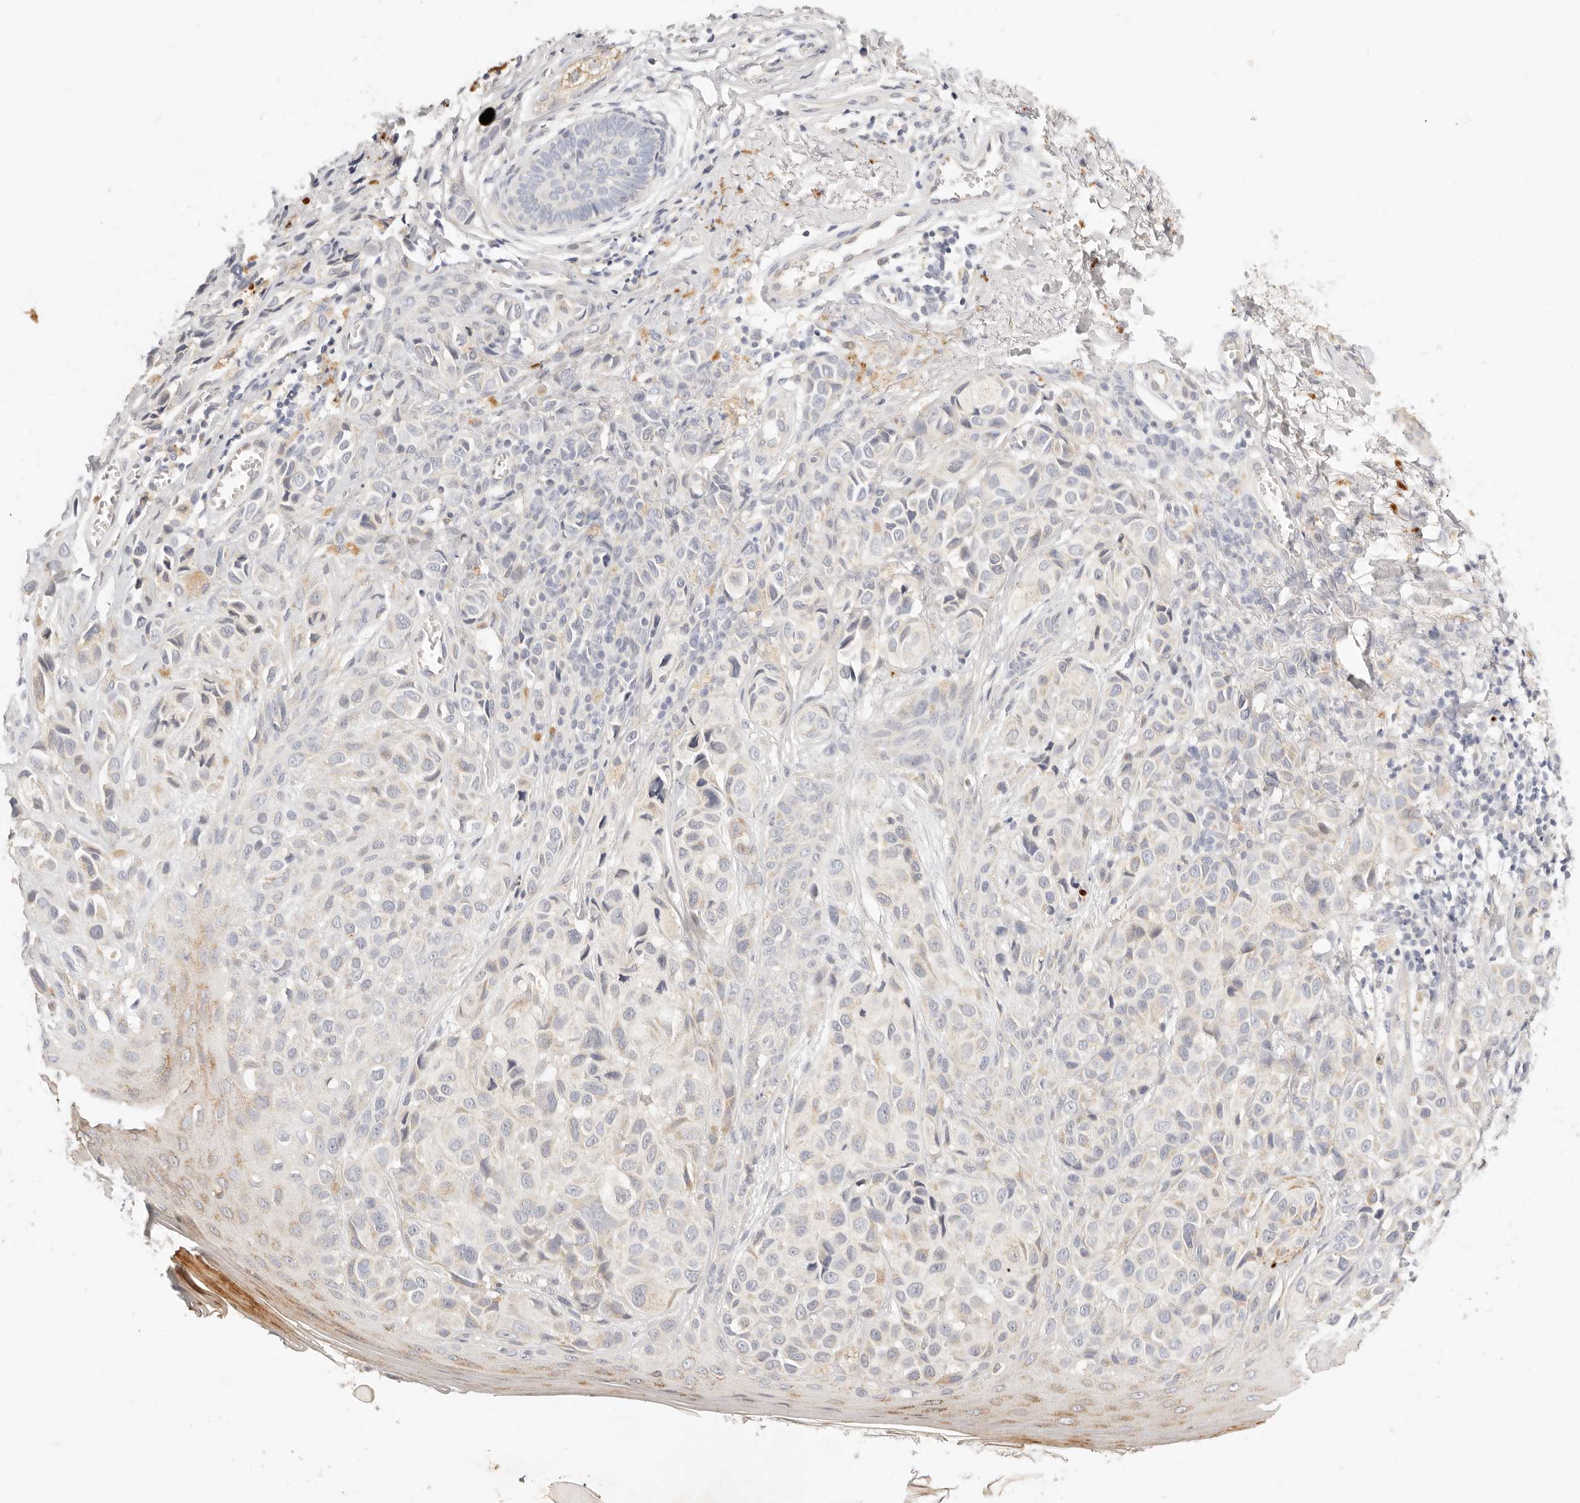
{"staining": {"intensity": "negative", "quantity": "none", "location": "none"}, "tissue": "melanoma", "cell_type": "Tumor cells", "image_type": "cancer", "snomed": [{"axis": "morphology", "description": "Malignant melanoma, NOS"}, {"axis": "topography", "description": "Skin"}], "caption": "An immunohistochemistry (IHC) histopathology image of malignant melanoma is shown. There is no staining in tumor cells of malignant melanoma.", "gene": "ACOX1", "patient": {"sex": "female", "age": 58}}